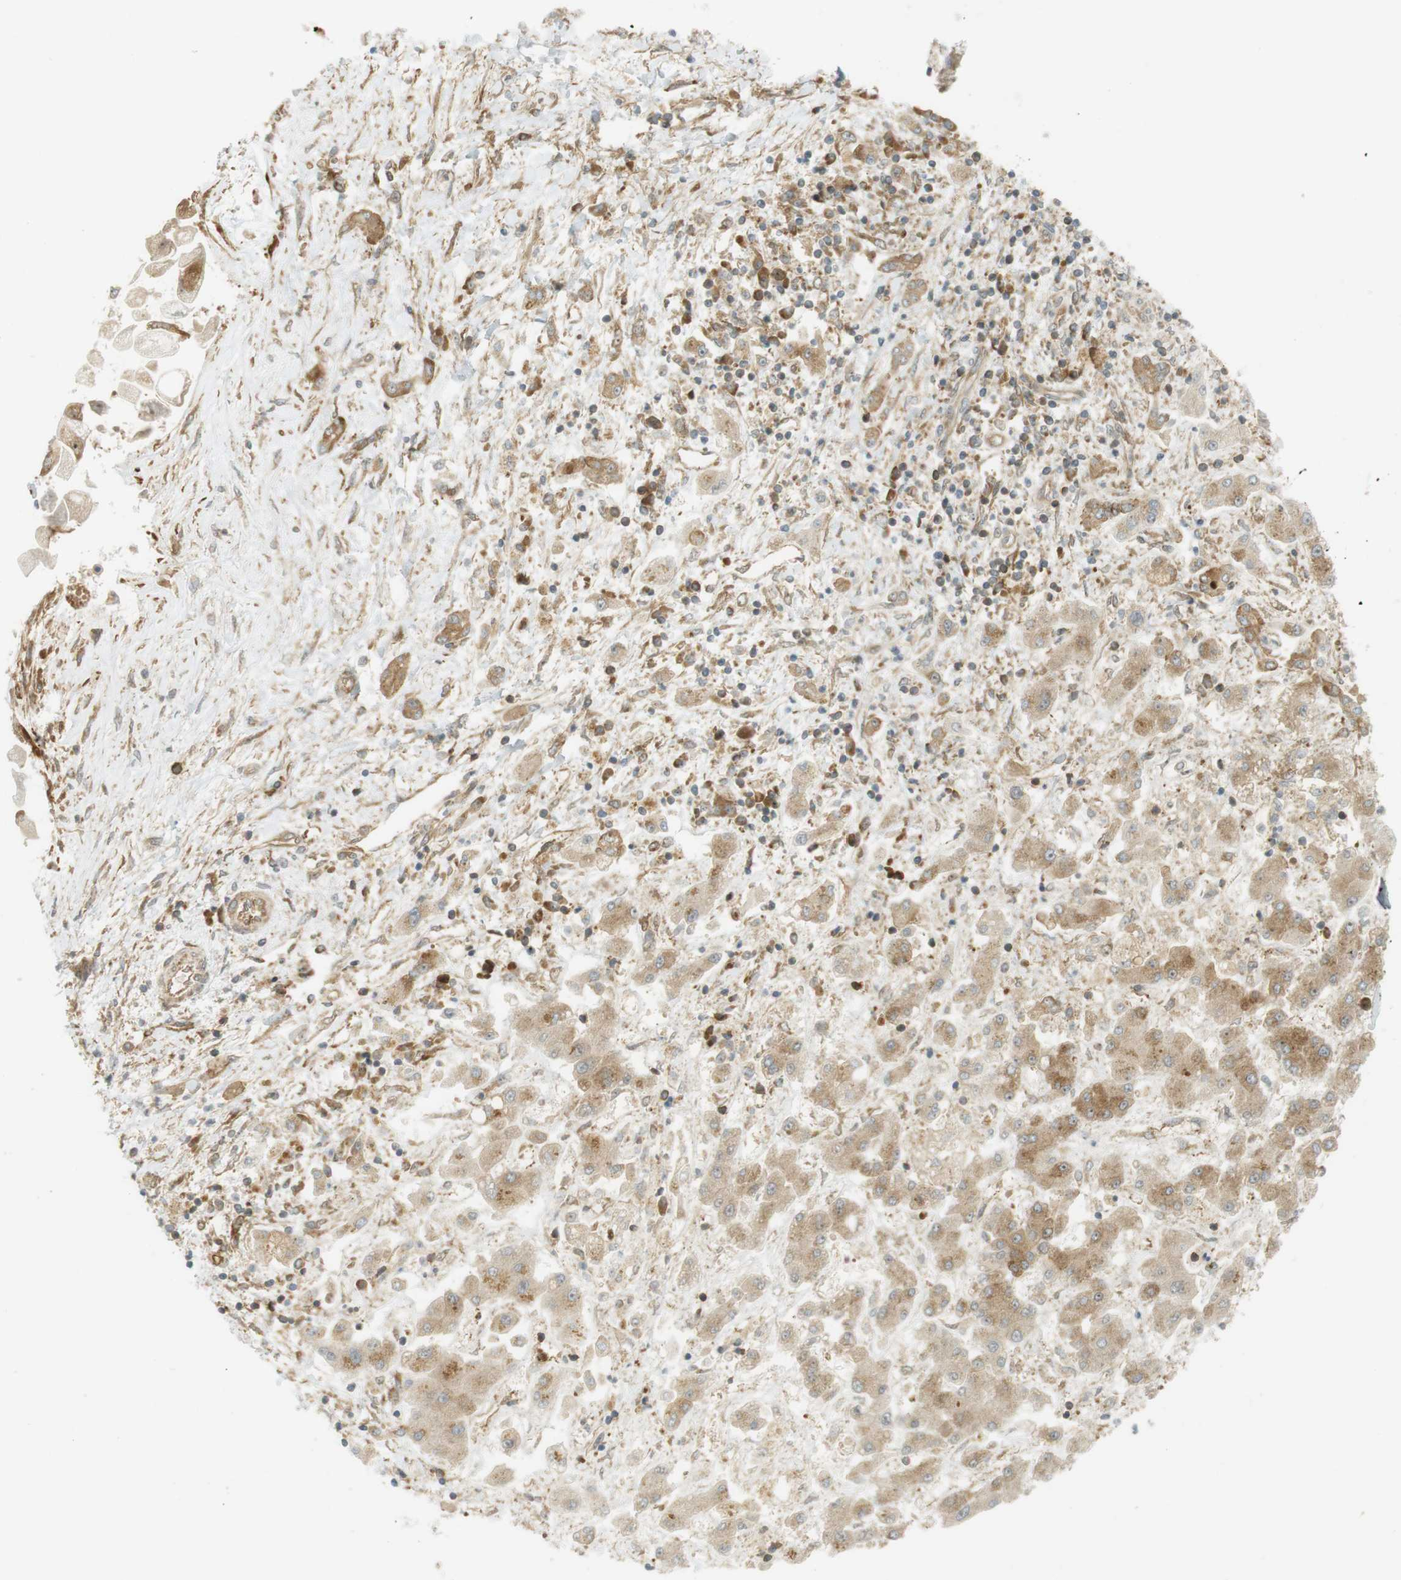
{"staining": {"intensity": "moderate", "quantity": ">75%", "location": "cytoplasmic/membranous,nuclear"}, "tissue": "liver cancer", "cell_type": "Tumor cells", "image_type": "cancer", "snomed": [{"axis": "morphology", "description": "Cholangiocarcinoma"}, {"axis": "topography", "description": "Liver"}], "caption": "There is medium levels of moderate cytoplasmic/membranous and nuclear expression in tumor cells of liver cancer (cholangiocarcinoma), as demonstrated by immunohistochemical staining (brown color).", "gene": "PA2G4", "patient": {"sex": "male", "age": 50}}